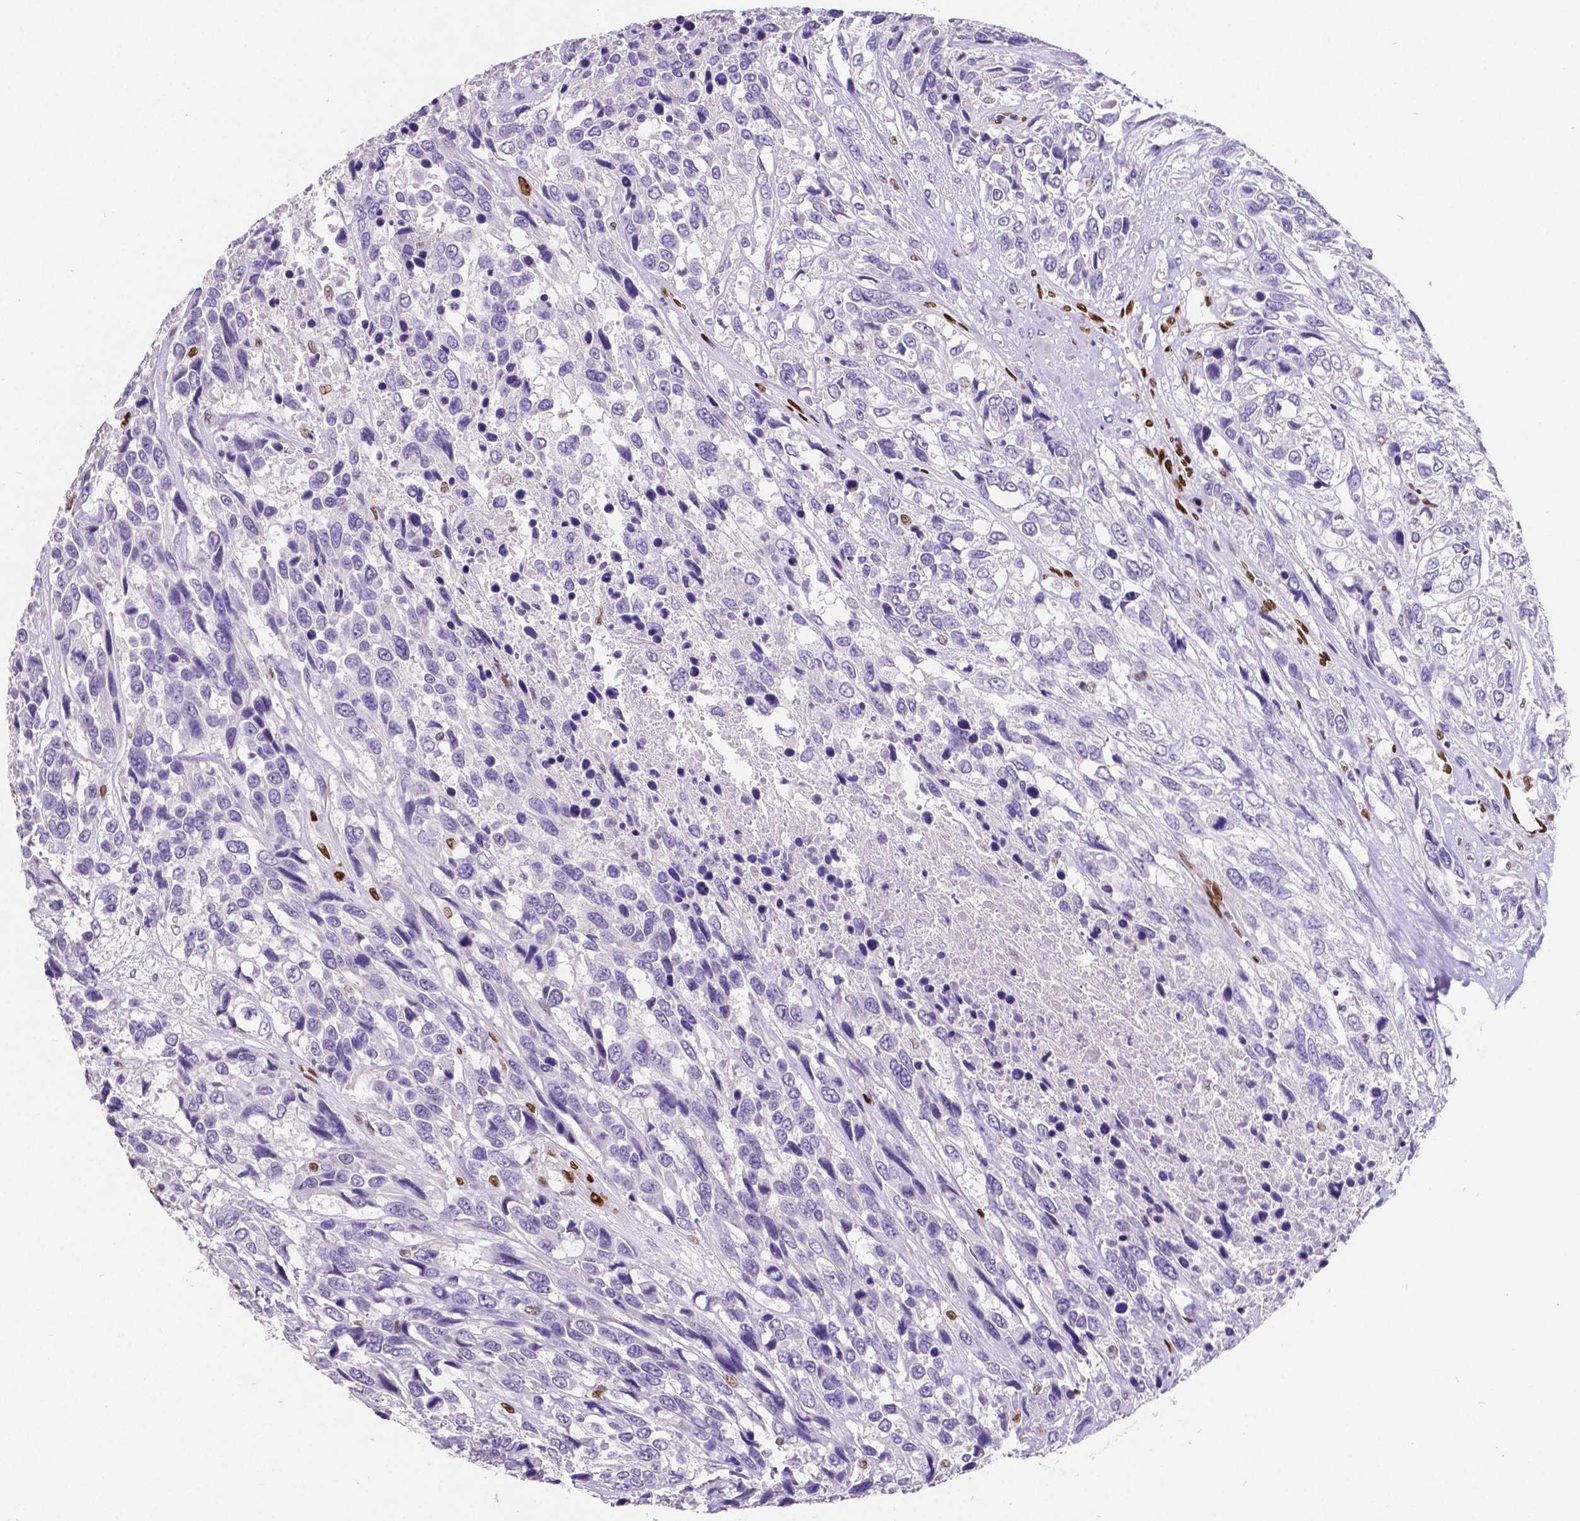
{"staining": {"intensity": "negative", "quantity": "none", "location": "none"}, "tissue": "urothelial cancer", "cell_type": "Tumor cells", "image_type": "cancer", "snomed": [{"axis": "morphology", "description": "Urothelial carcinoma, High grade"}, {"axis": "topography", "description": "Urinary bladder"}], "caption": "Immunohistochemistry (IHC) histopathology image of neoplastic tissue: human high-grade urothelial carcinoma stained with DAB (3,3'-diaminobenzidine) exhibits no significant protein expression in tumor cells.", "gene": "MEF2C", "patient": {"sex": "female", "age": 70}}